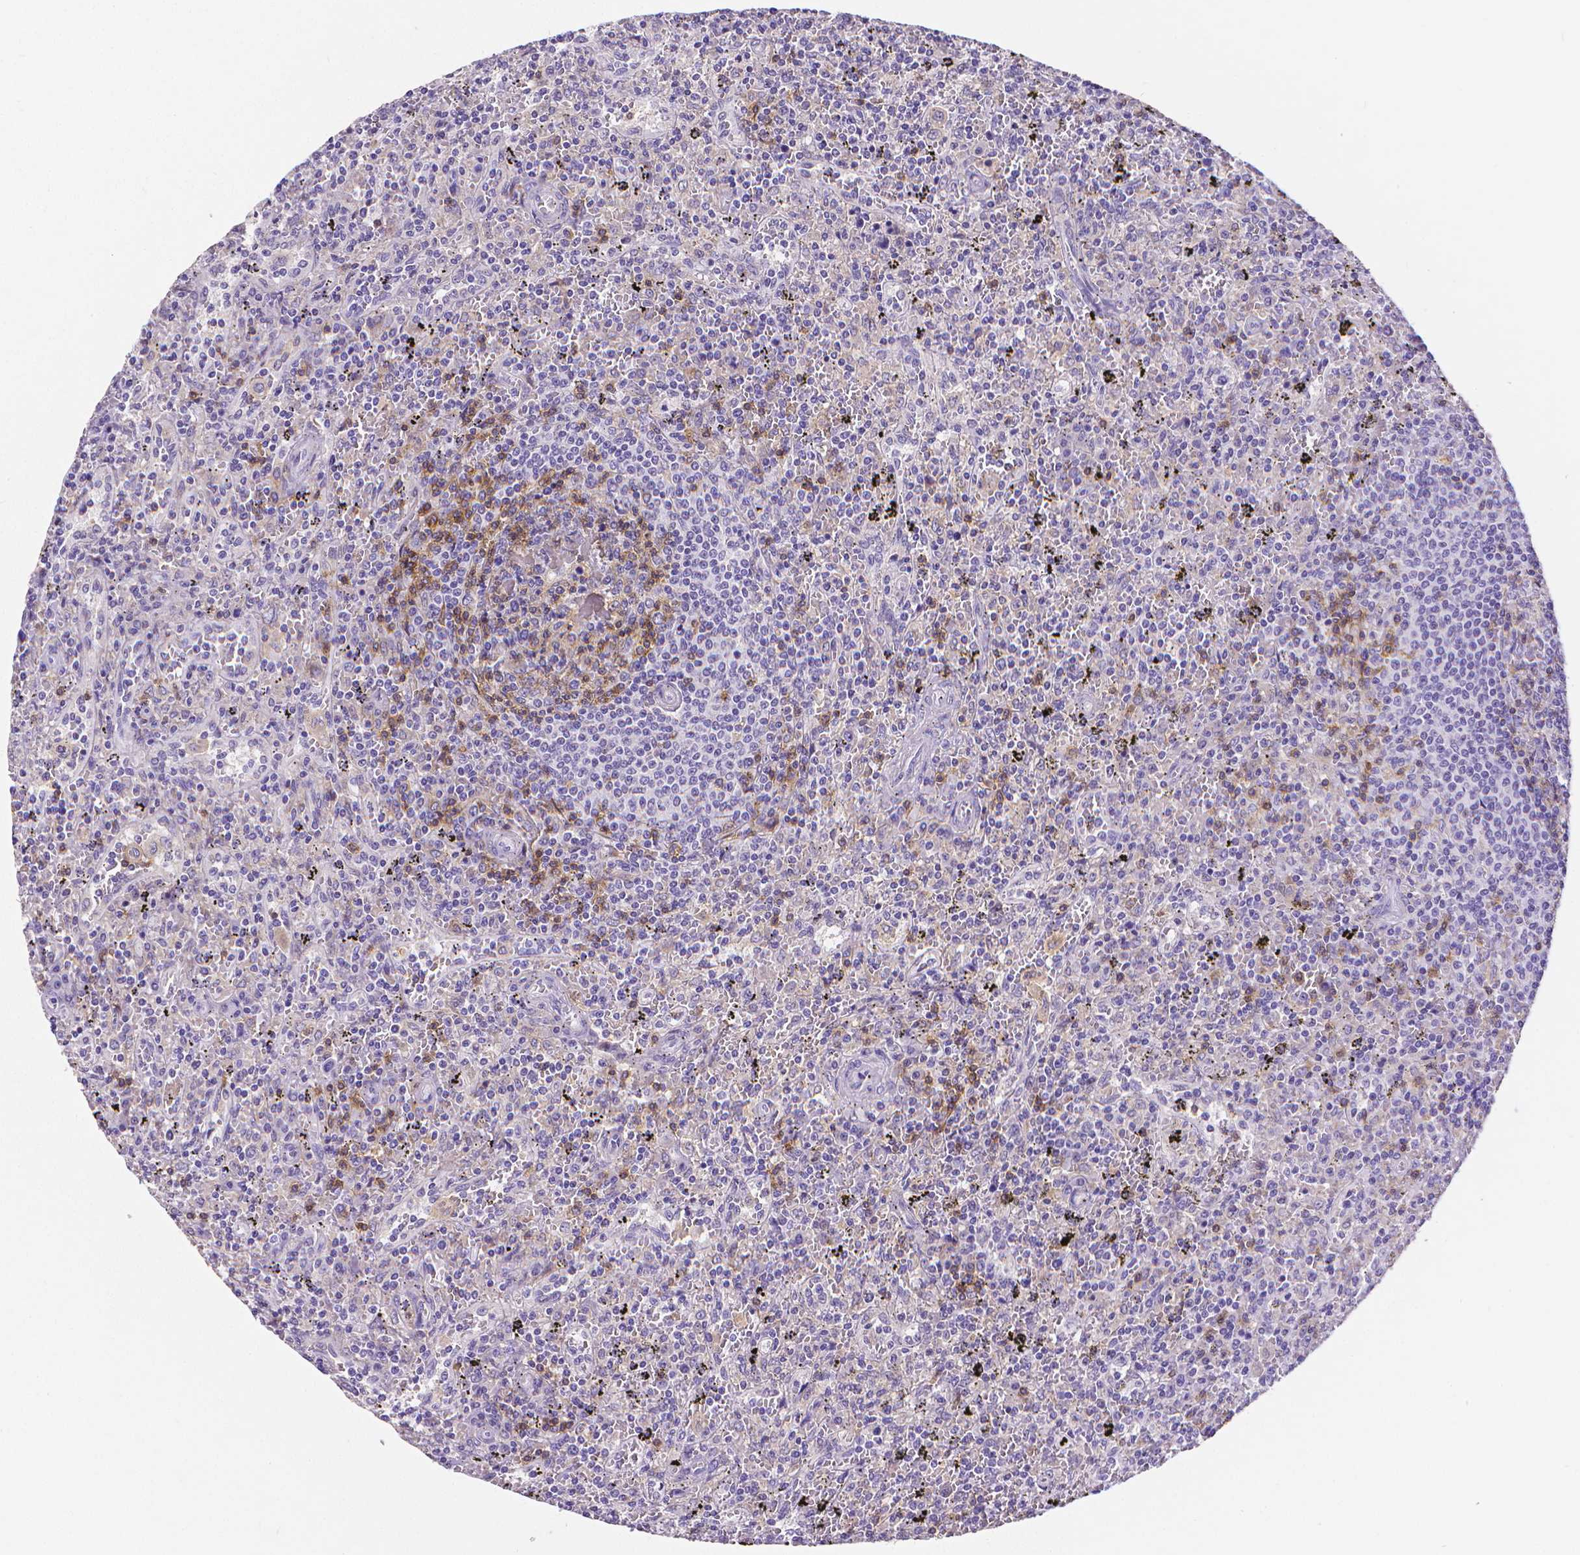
{"staining": {"intensity": "negative", "quantity": "none", "location": "none"}, "tissue": "lymphoma", "cell_type": "Tumor cells", "image_type": "cancer", "snomed": [{"axis": "morphology", "description": "Malignant lymphoma, non-Hodgkin's type, Low grade"}, {"axis": "topography", "description": "Spleen"}], "caption": "Immunohistochemistry image of neoplastic tissue: human malignant lymphoma, non-Hodgkin's type (low-grade) stained with DAB demonstrates no significant protein expression in tumor cells.", "gene": "CD4", "patient": {"sex": "male", "age": 62}}